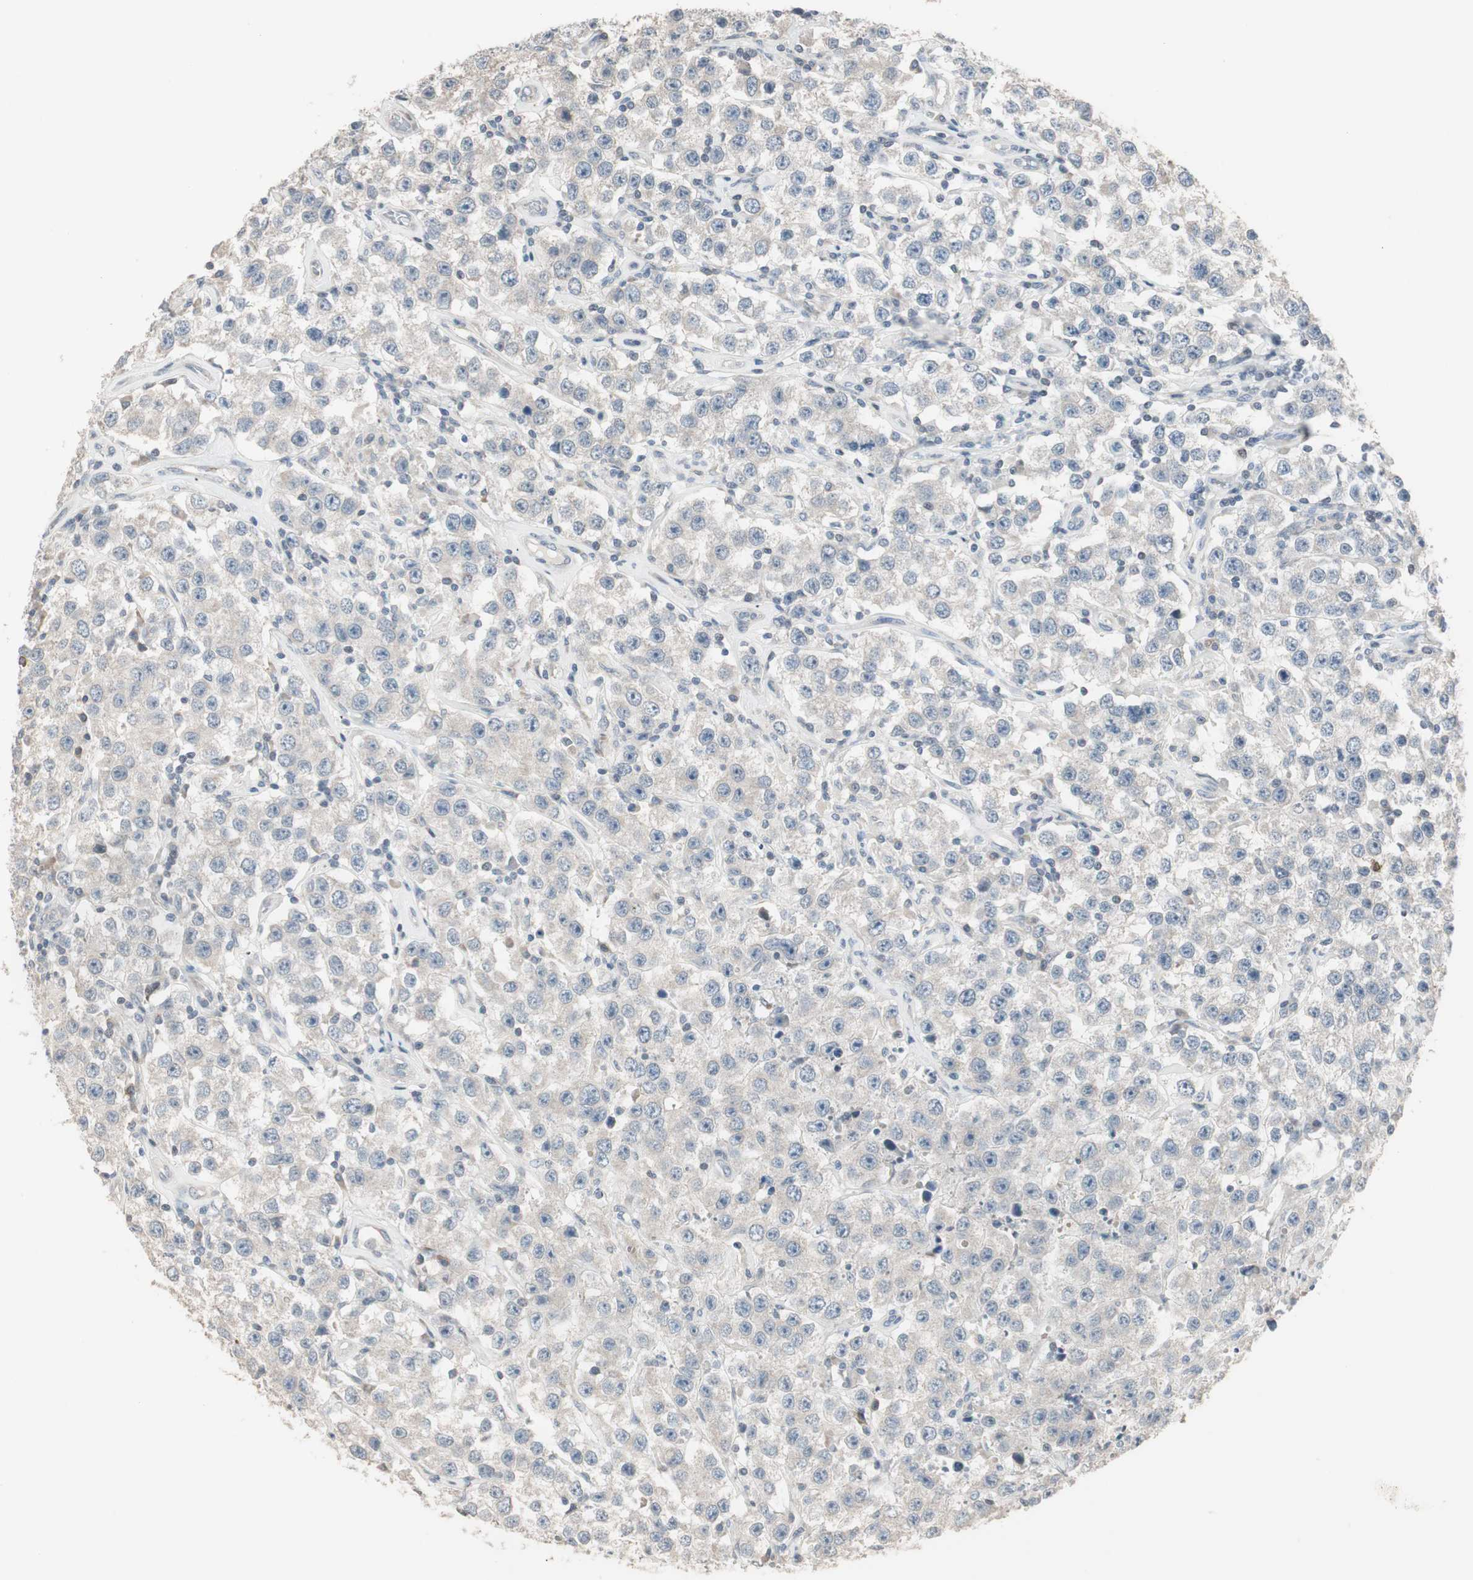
{"staining": {"intensity": "negative", "quantity": "none", "location": "none"}, "tissue": "testis cancer", "cell_type": "Tumor cells", "image_type": "cancer", "snomed": [{"axis": "morphology", "description": "Seminoma, NOS"}, {"axis": "topography", "description": "Testis"}], "caption": "This is an immunohistochemistry micrograph of testis seminoma. There is no staining in tumor cells.", "gene": "PDZK1", "patient": {"sex": "male", "age": 52}}